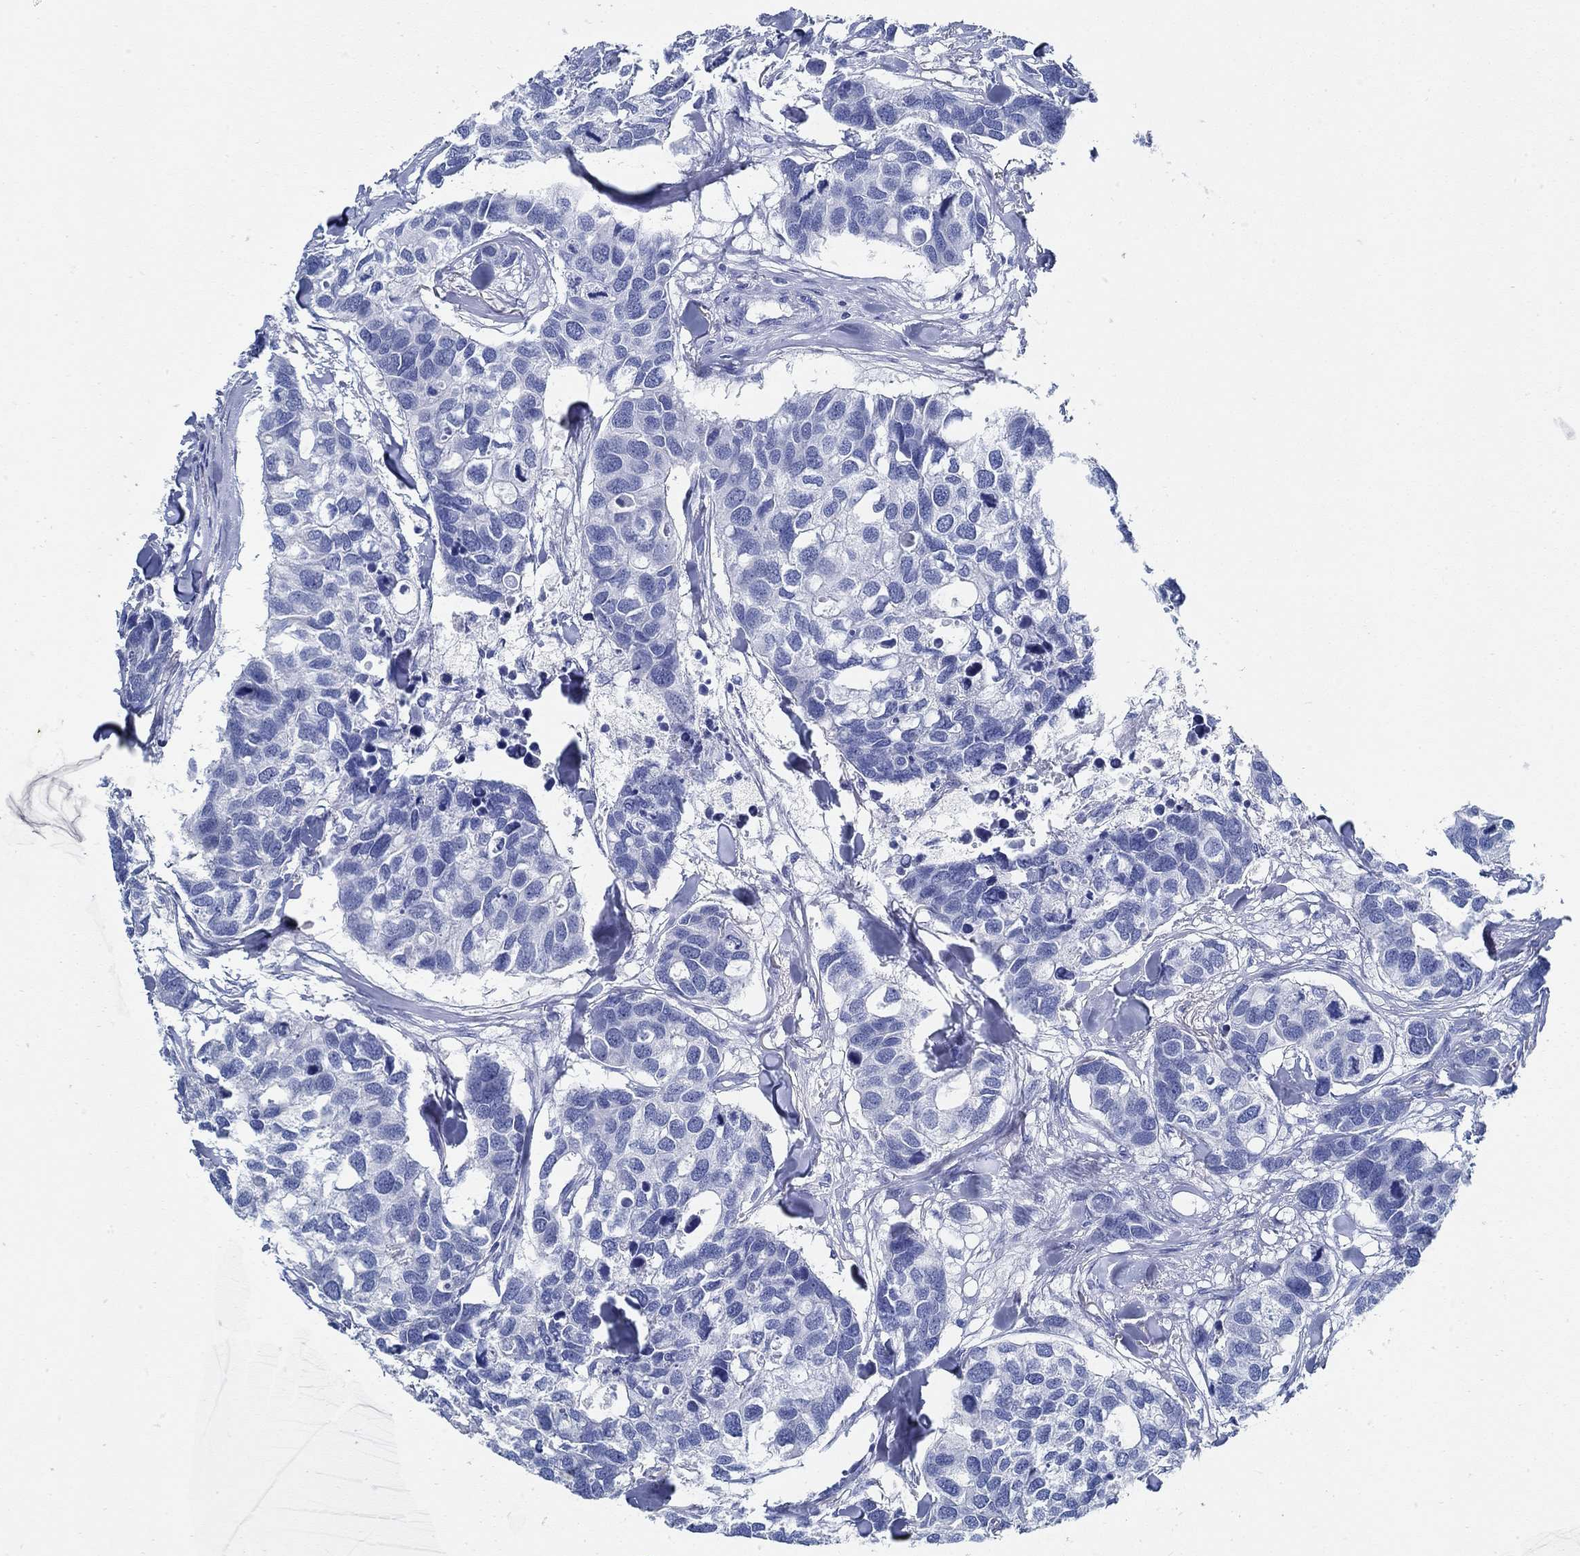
{"staining": {"intensity": "negative", "quantity": "none", "location": "none"}, "tissue": "breast cancer", "cell_type": "Tumor cells", "image_type": "cancer", "snomed": [{"axis": "morphology", "description": "Duct carcinoma"}, {"axis": "topography", "description": "Breast"}], "caption": "Immunohistochemical staining of breast infiltrating ductal carcinoma exhibits no significant staining in tumor cells.", "gene": "SLC45A1", "patient": {"sex": "female", "age": 83}}